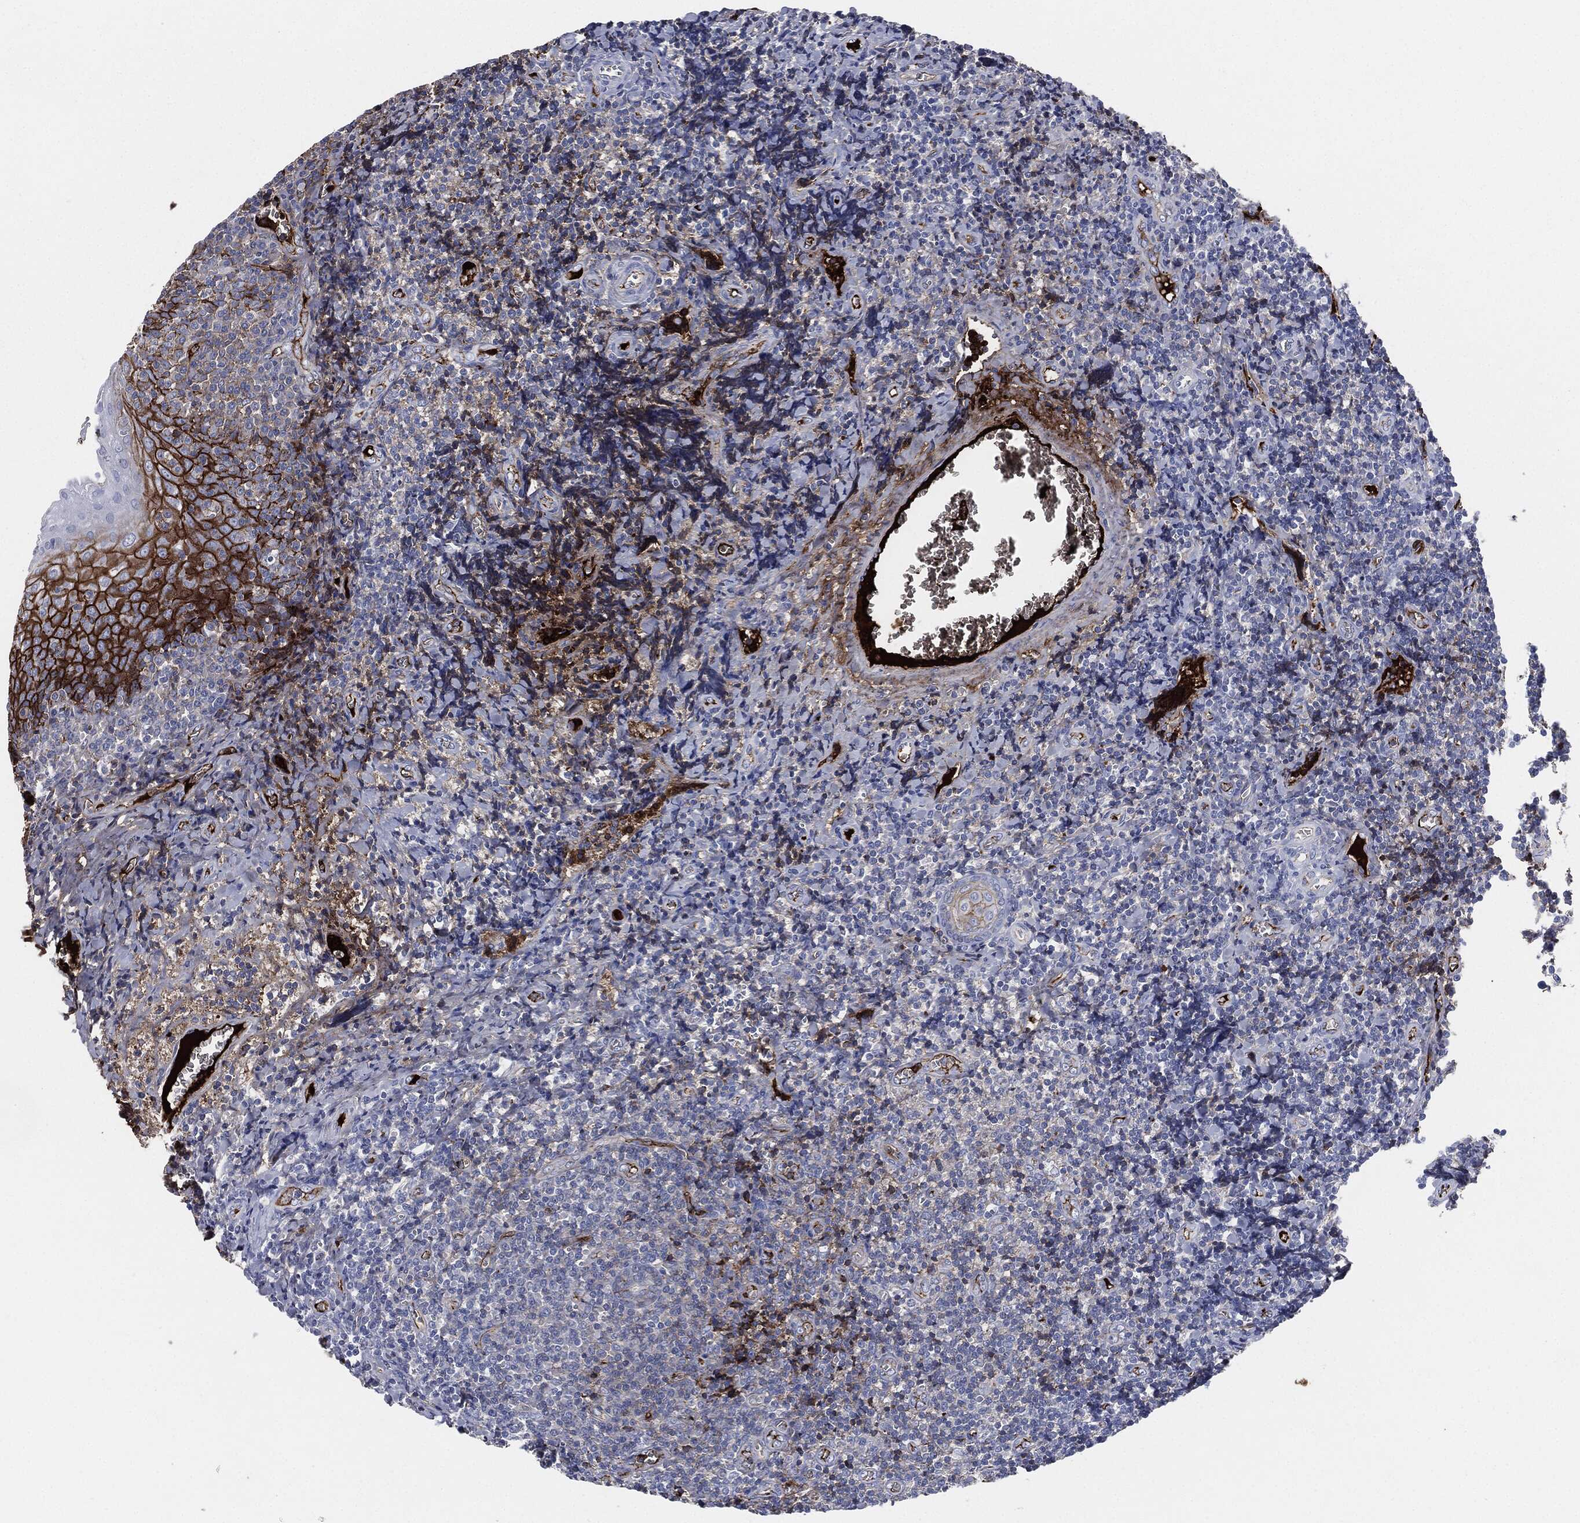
{"staining": {"intensity": "negative", "quantity": "none", "location": "none"}, "tissue": "tonsil", "cell_type": "Germinal center cells", "image_type": "normal", "snomed": [{"axis": "morphology", "description": "Normal tissue, NOS"}, {"axis": "morphology", "description": "Inflammation, NOS"}, {"axis": "topography", "description": "Tonsil"}], "caption": "Immunohistochemistry (IHC) image of normal tonsil: human tonsil stained with DAB displays no significant protein staining in germinal center cells.", "gene": "APOB", "patient": {"sex": "female", "age": 31}}